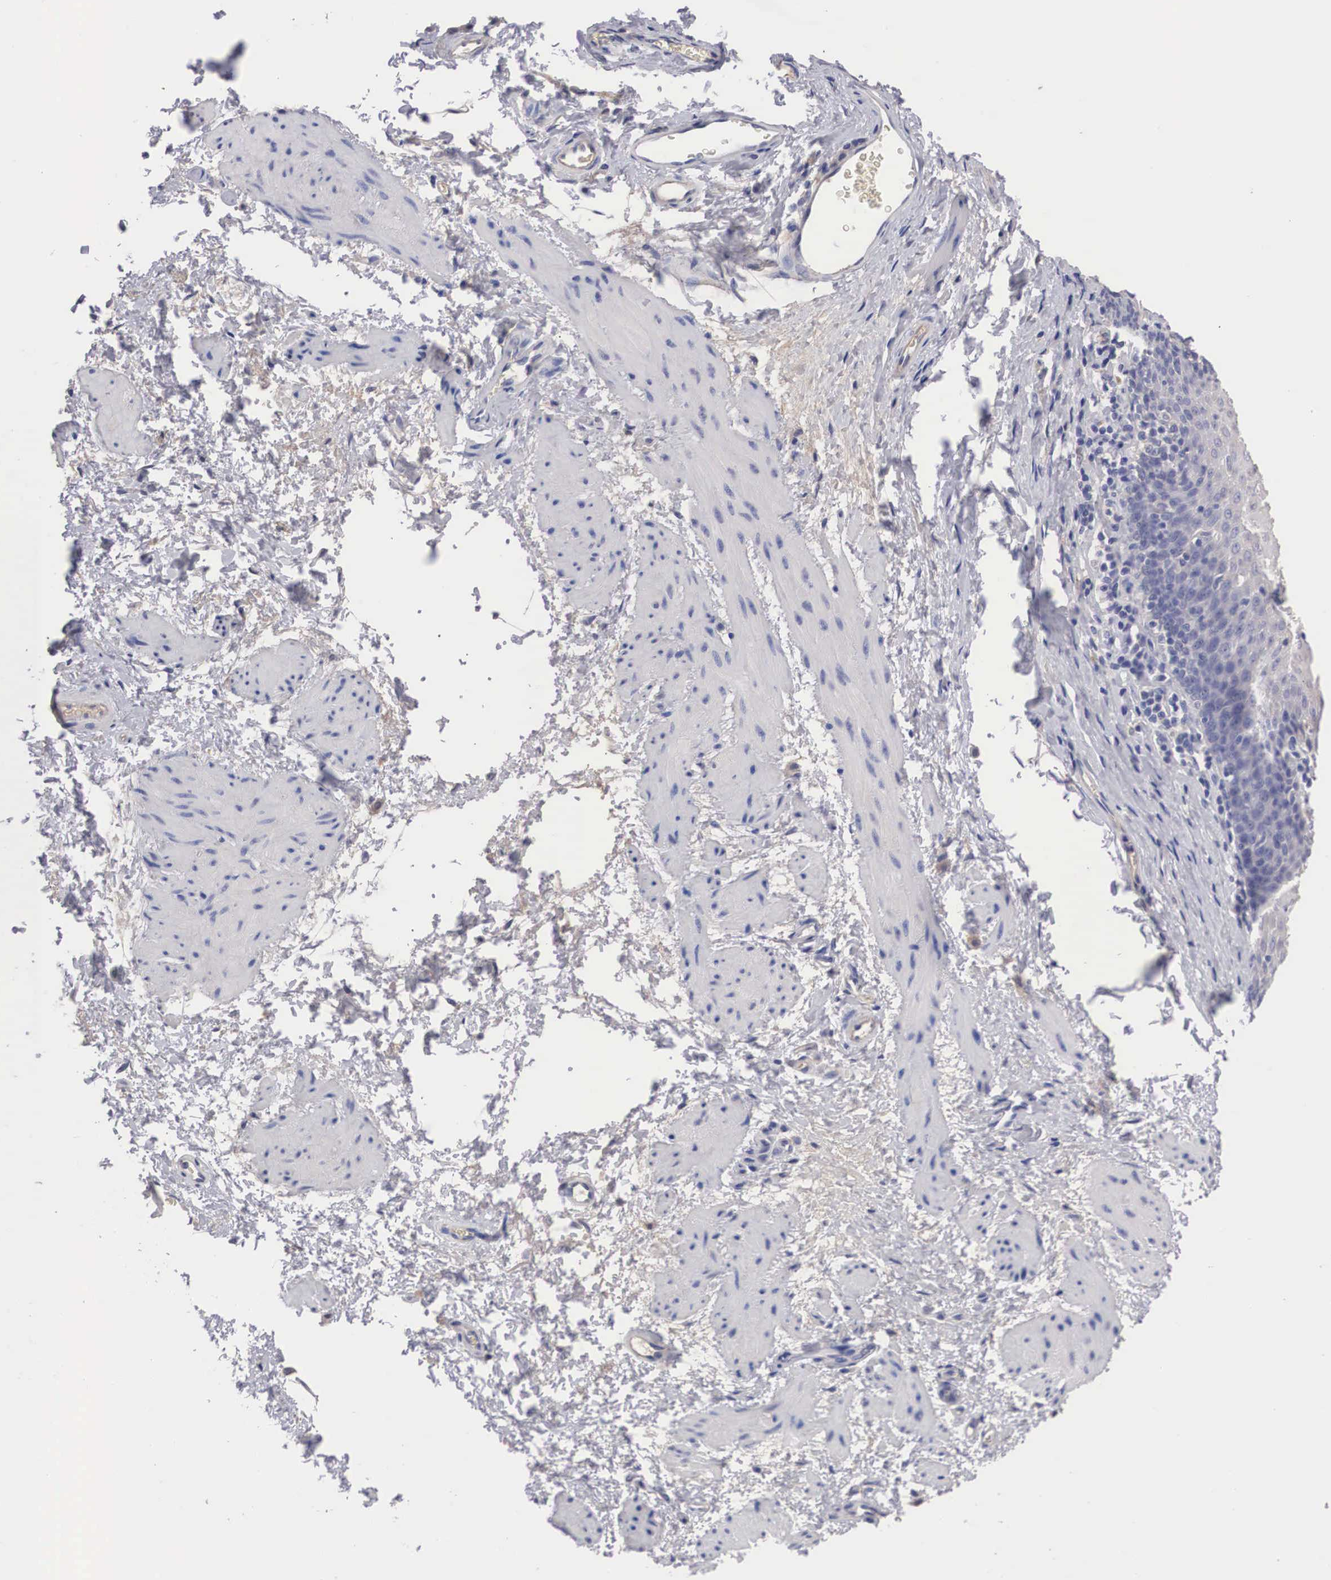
{"staining": {"intensity": "weak", "quantity": "25%-75%", "location": "cytoplasmic/membranous"}, "tissue": "esophagus", "cell_type": "Squamous epithelial cells", "image_type": "normal", "snomed": [{"axis": "morphology", "description": "Normal tissue, NOS"}, {"axis": "topography", "description": "Esophagus"}], "caption": "Protein expression analysis of normal esophagus demonstrates weak cytoplasmic/membranous expression in about 25%-75% of squamous epithelial cells.", "gene": "ABHD4", "patient": {"sex": "female", "age": 61}}